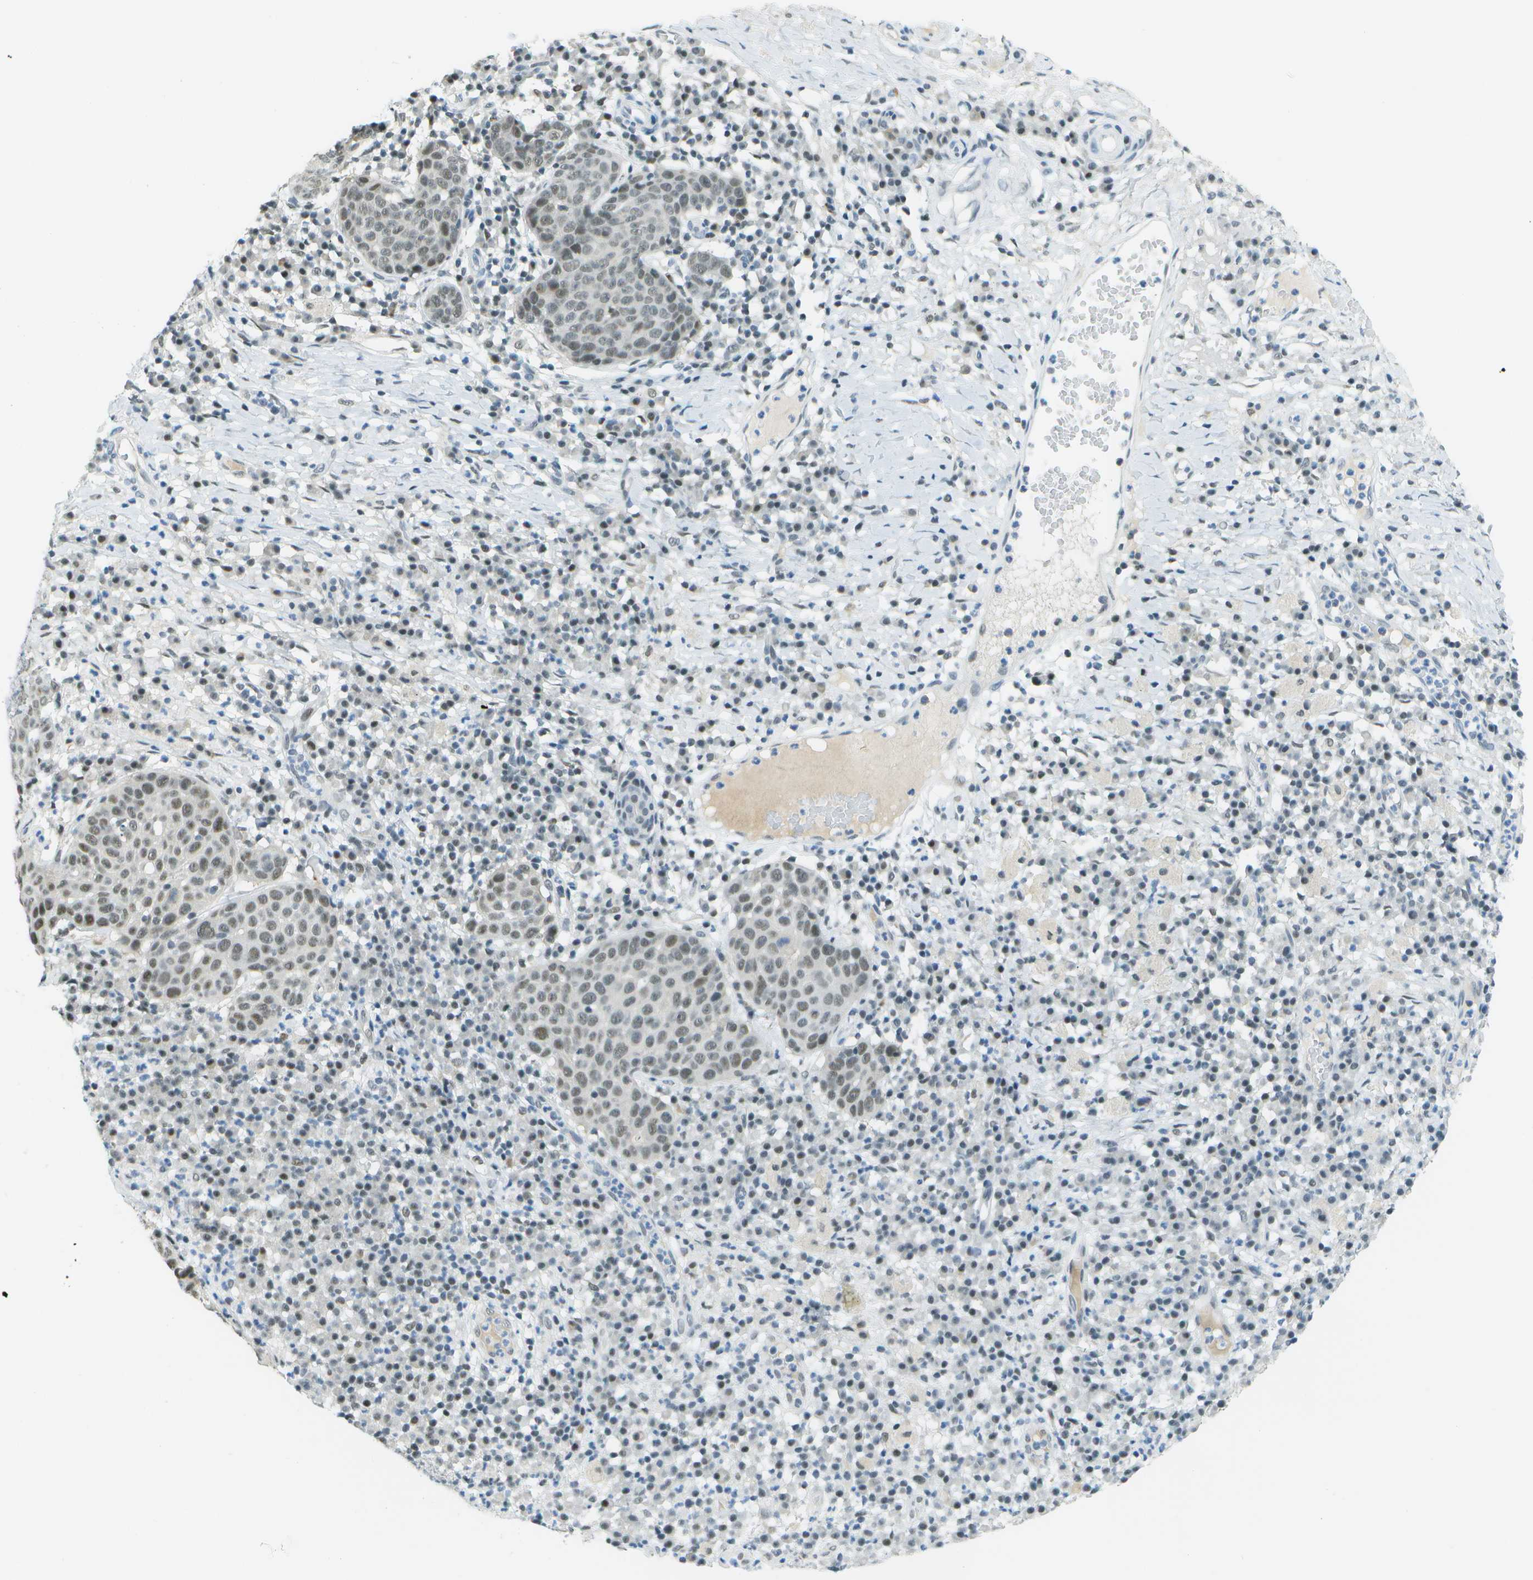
{"staining": {"intensity": "weak", "quantity": "25%-75%", "location": "nuclear"}, "tissue": "skin cancer", "cell_type": "Tumor cells", "image_type": "cancer", "snomed": [{"axis": "morphology", "description": "Squamous cell carcinoma in situ, NOS"}, {"axis": "morphology", "description": "Squamous cell carcinoma, NOS"}, {"axis": "topography", "description": "Skin"}], "caption": "A micrograph showing weak nuclear staining in approximately 25%-75% of tumor cells in skin cancer, as visualized by brown immunohistochemical staining.", "gene": "NEK11", "patient": {"sex": "male", "age": 93}}